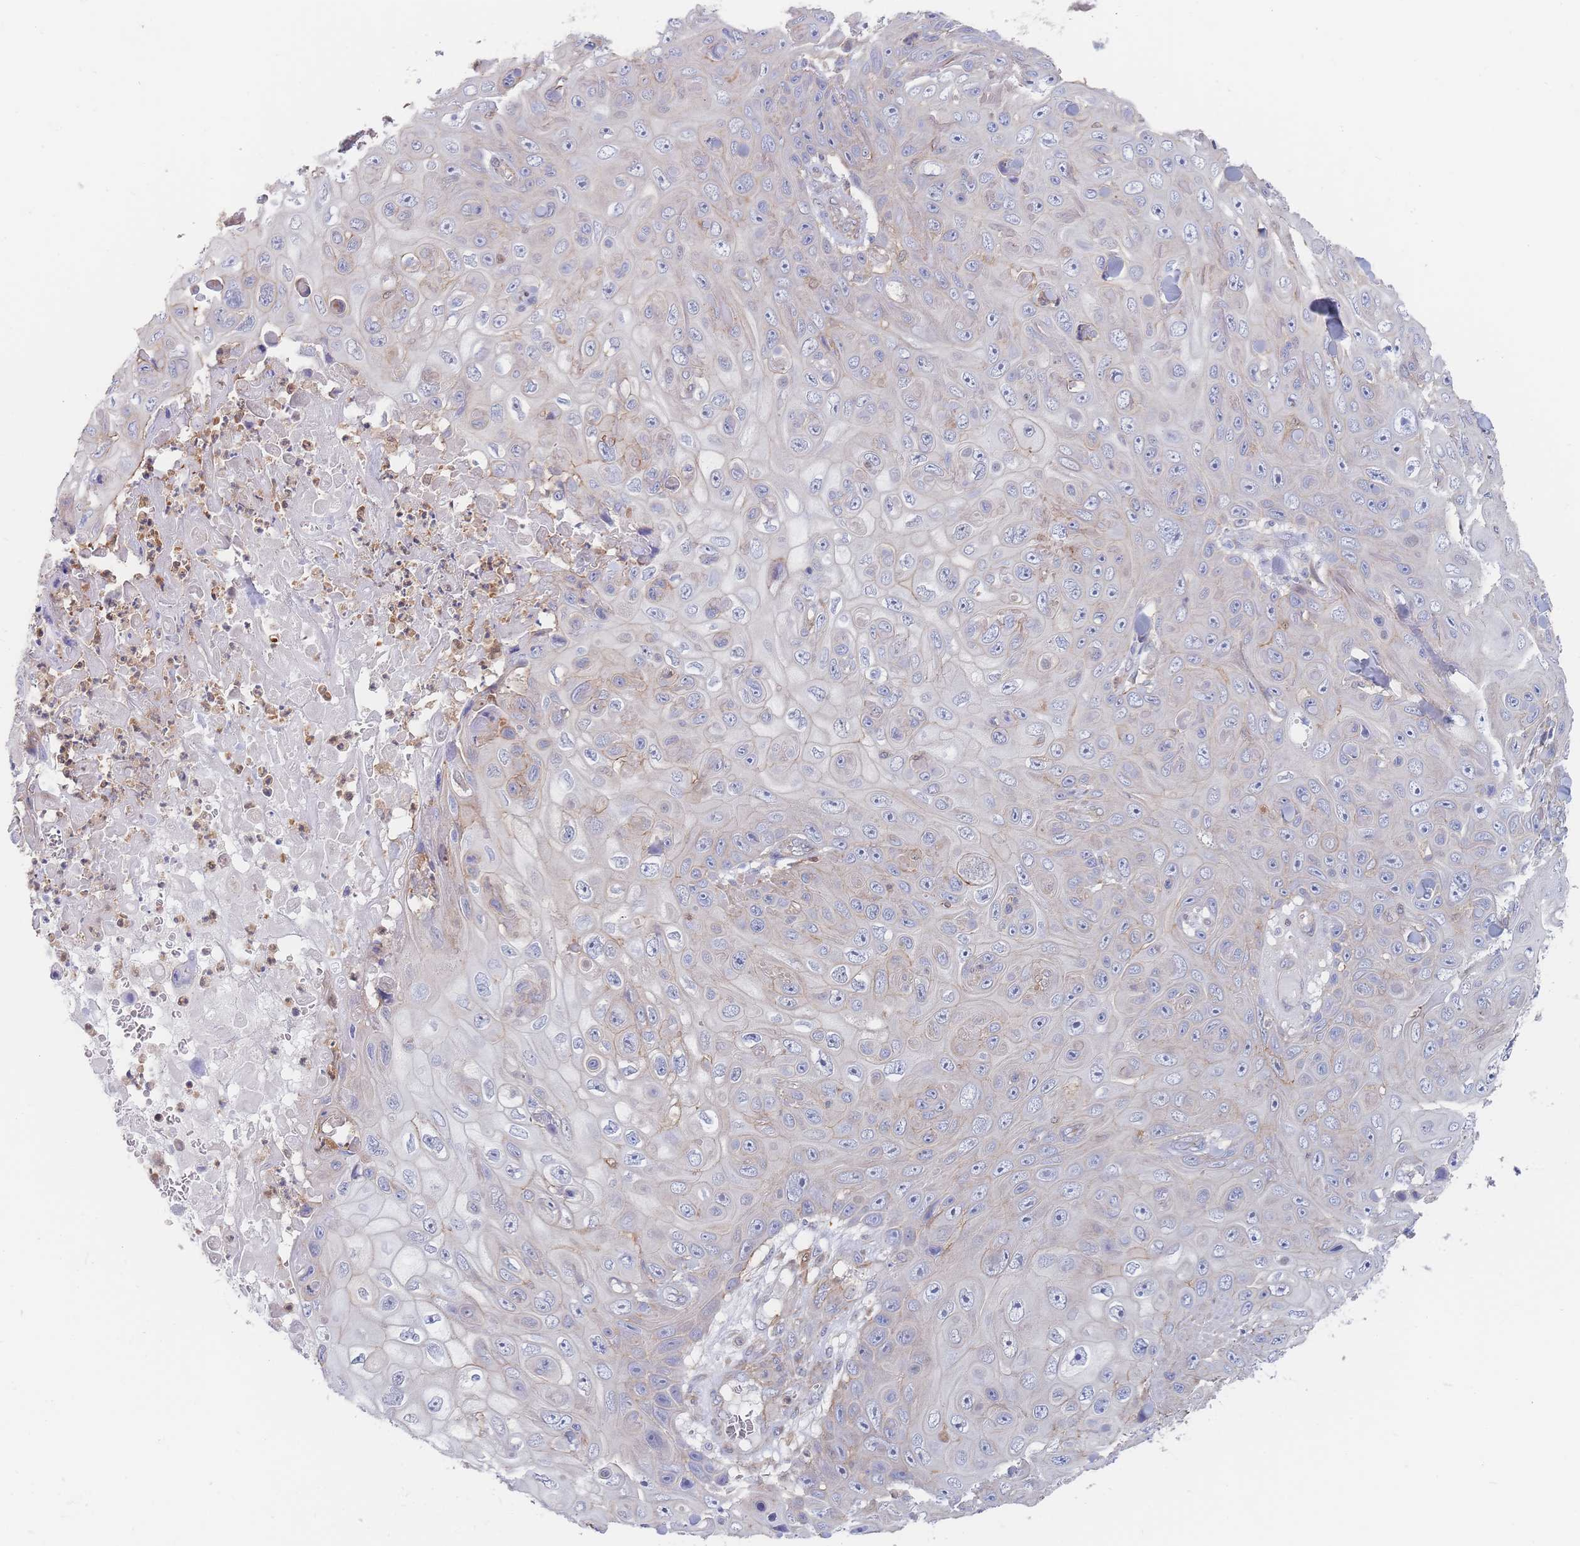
{"staining": {"intensity": "negative", "quantity": "none", "location": "none"}, "tissue": "skin cancer", "cell_type": "Tumor cells", "image_type": "cancer", "snomed": [{"axis": "morphology", "description": "Squamous cell carcinoma, NOS"}, {"axis": "topography", "description": "Skin"}], "caption": "Immunohistochemistry (IHC) of human skin cancer (squamous cell carcinoma) displays no positivity in tumor cells.", "gene": "G6PC1", "patient": {"sex": "male", "age": 82}}